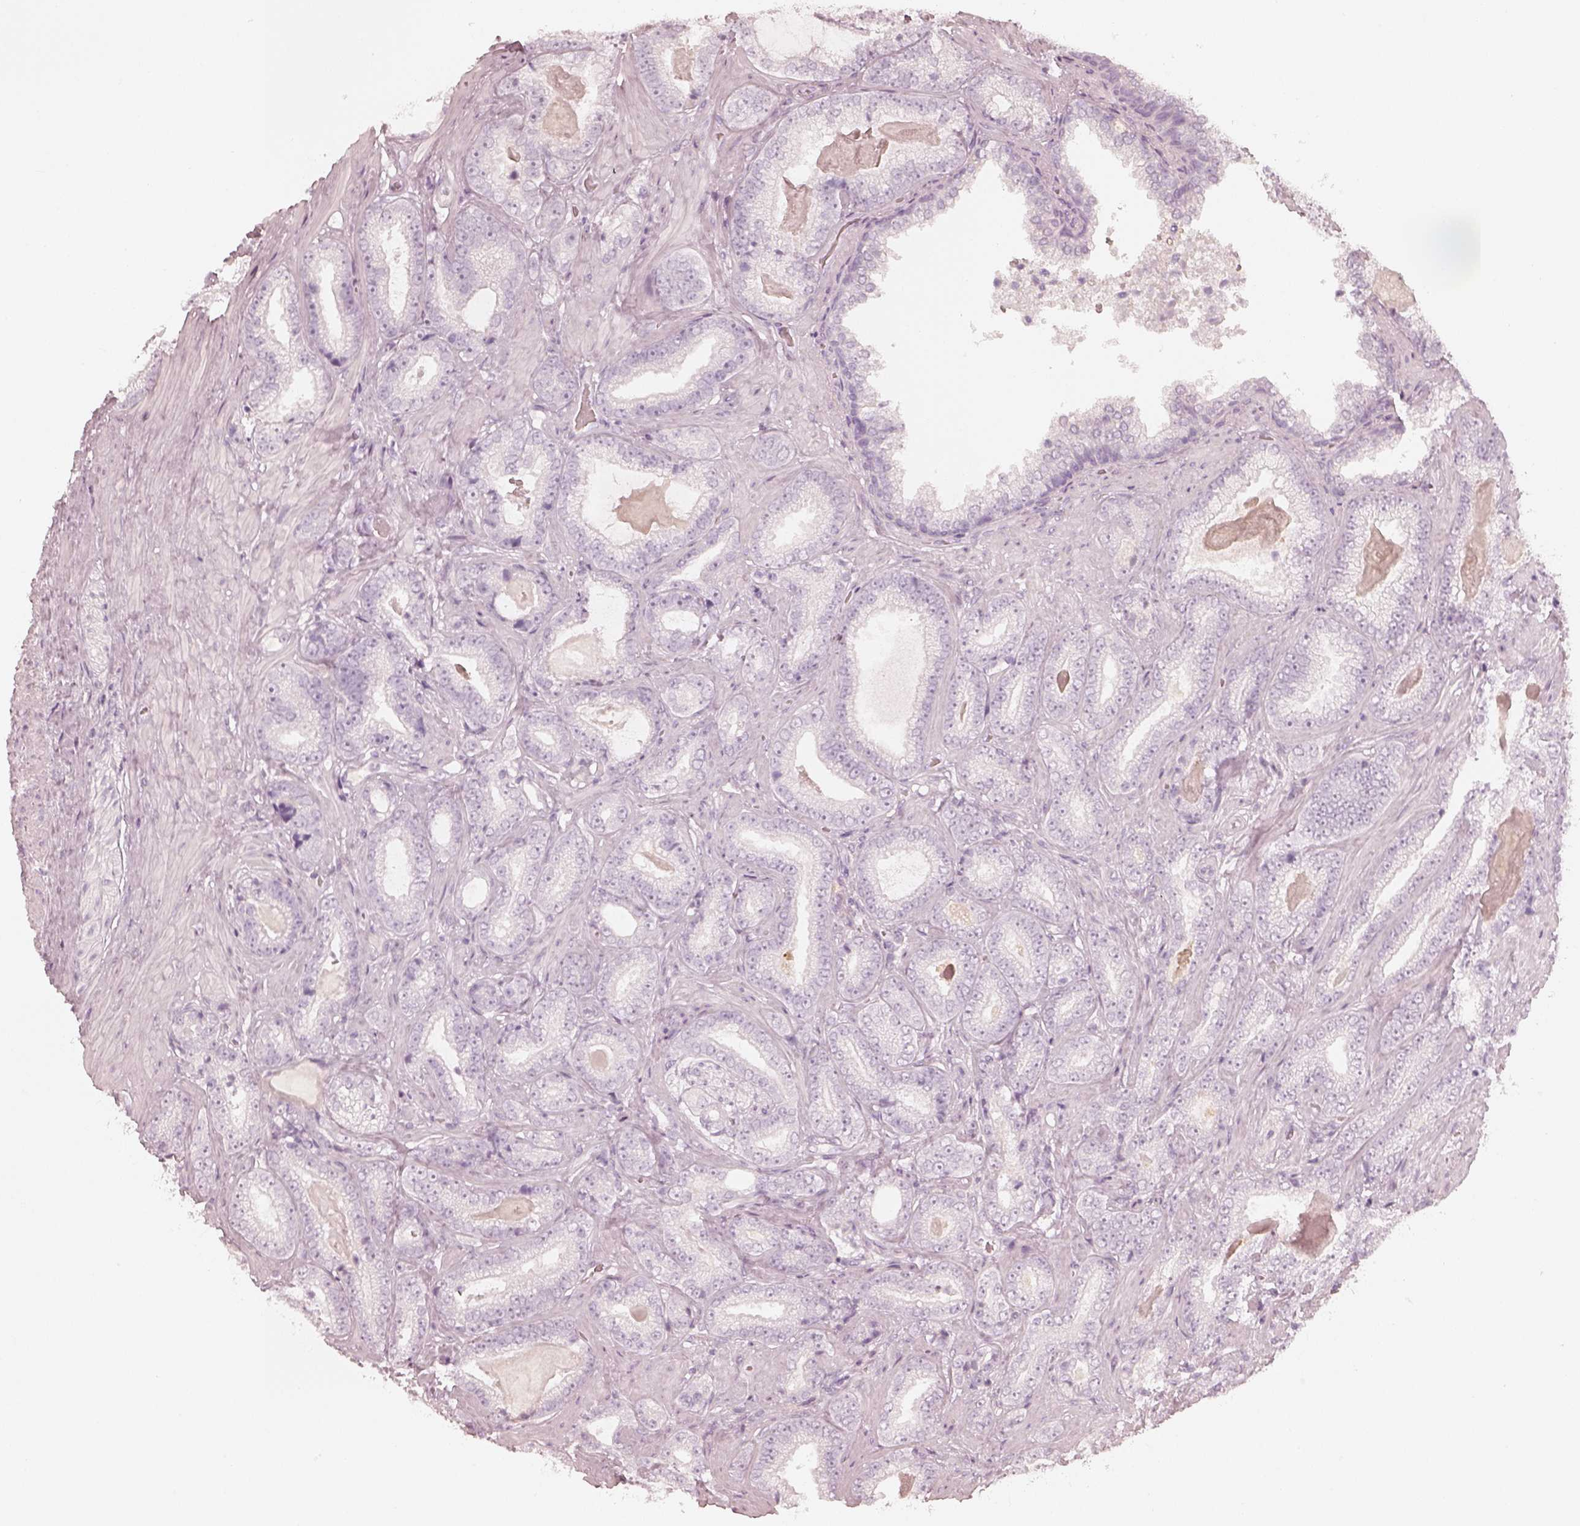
{"staining": {"intensity": "negative", "quantity": "none", "location": "none"}, "tissue": "prostate cancer", "cell_type": "Tumor cells", "image_type": "cancer", "snomed": [{"axis": "morphology", "description": "Adenocarcinoma, Low grade"}, {"axis": "topography", "description": "Prostate"}], "caption": "The immunohistochemistry image has no significant staining in tumor cells of adenocarcinoma (low-grade) (prostate) tissue.", "gene": "KRT82", "patient": {"sex": "male", "age": 61}}